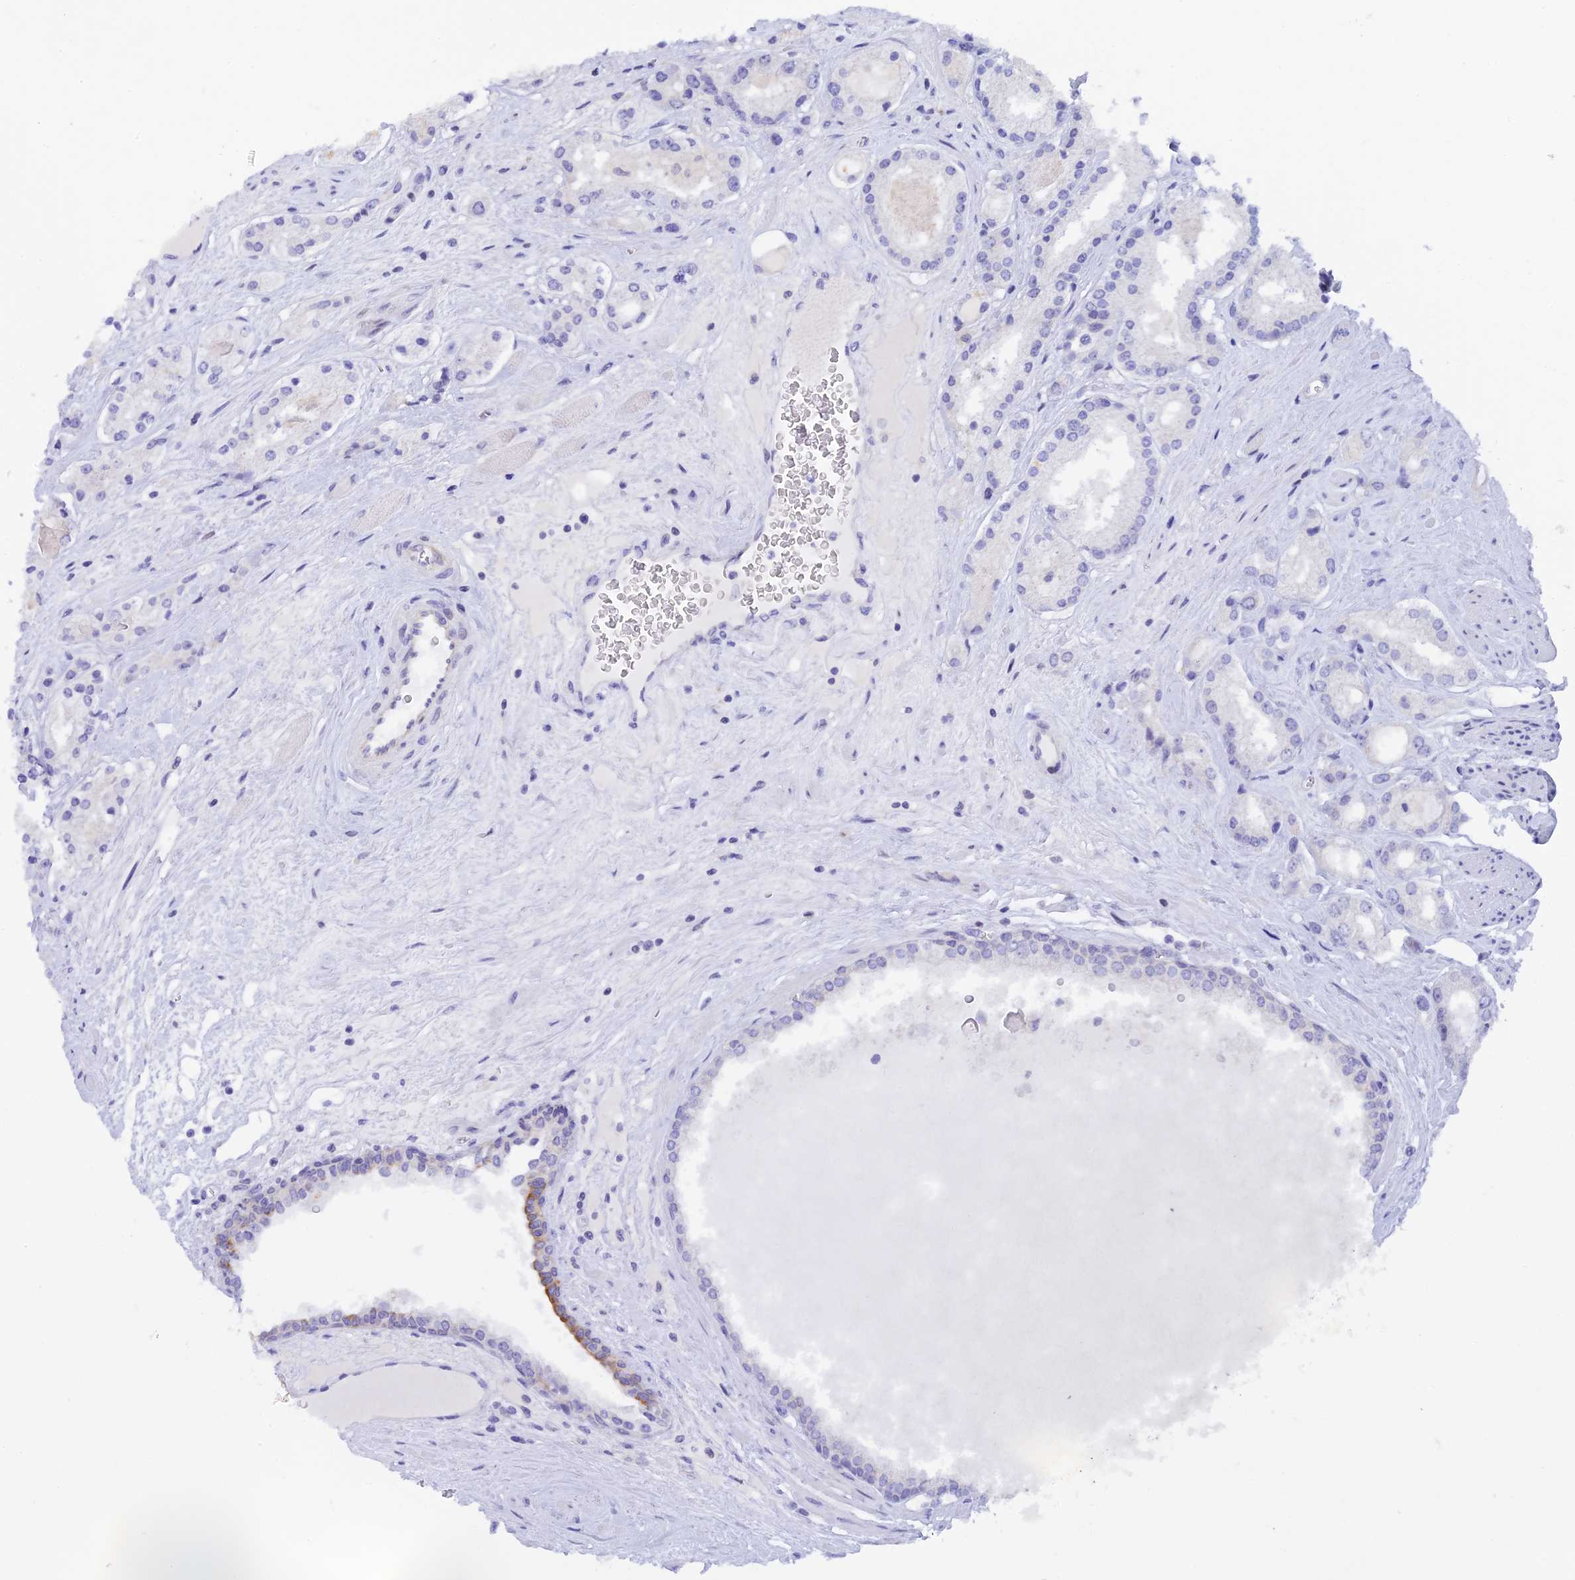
{"staining": {"intensity": "negative", "quantity": "none", "location": "none"}, "tissue": "prostate cancer", "cell_type": "Tumor cells", "image_type": "cancer", "snomed": [{"axis": "morphology", "description": "Adenocarcinoma, High grade"}, {"axis": "topography", "description": "Prostate"}], "caption": "IHC of human prostate adenocarcinoma (high-grade) demonstrates no staining in tumor cells. (DAB (3,3'-diaminobenzidine) immunohistochemistry, high magnification).", "gene": "RASGEF1B", "patient": {"sex": "male", "age": 67}}